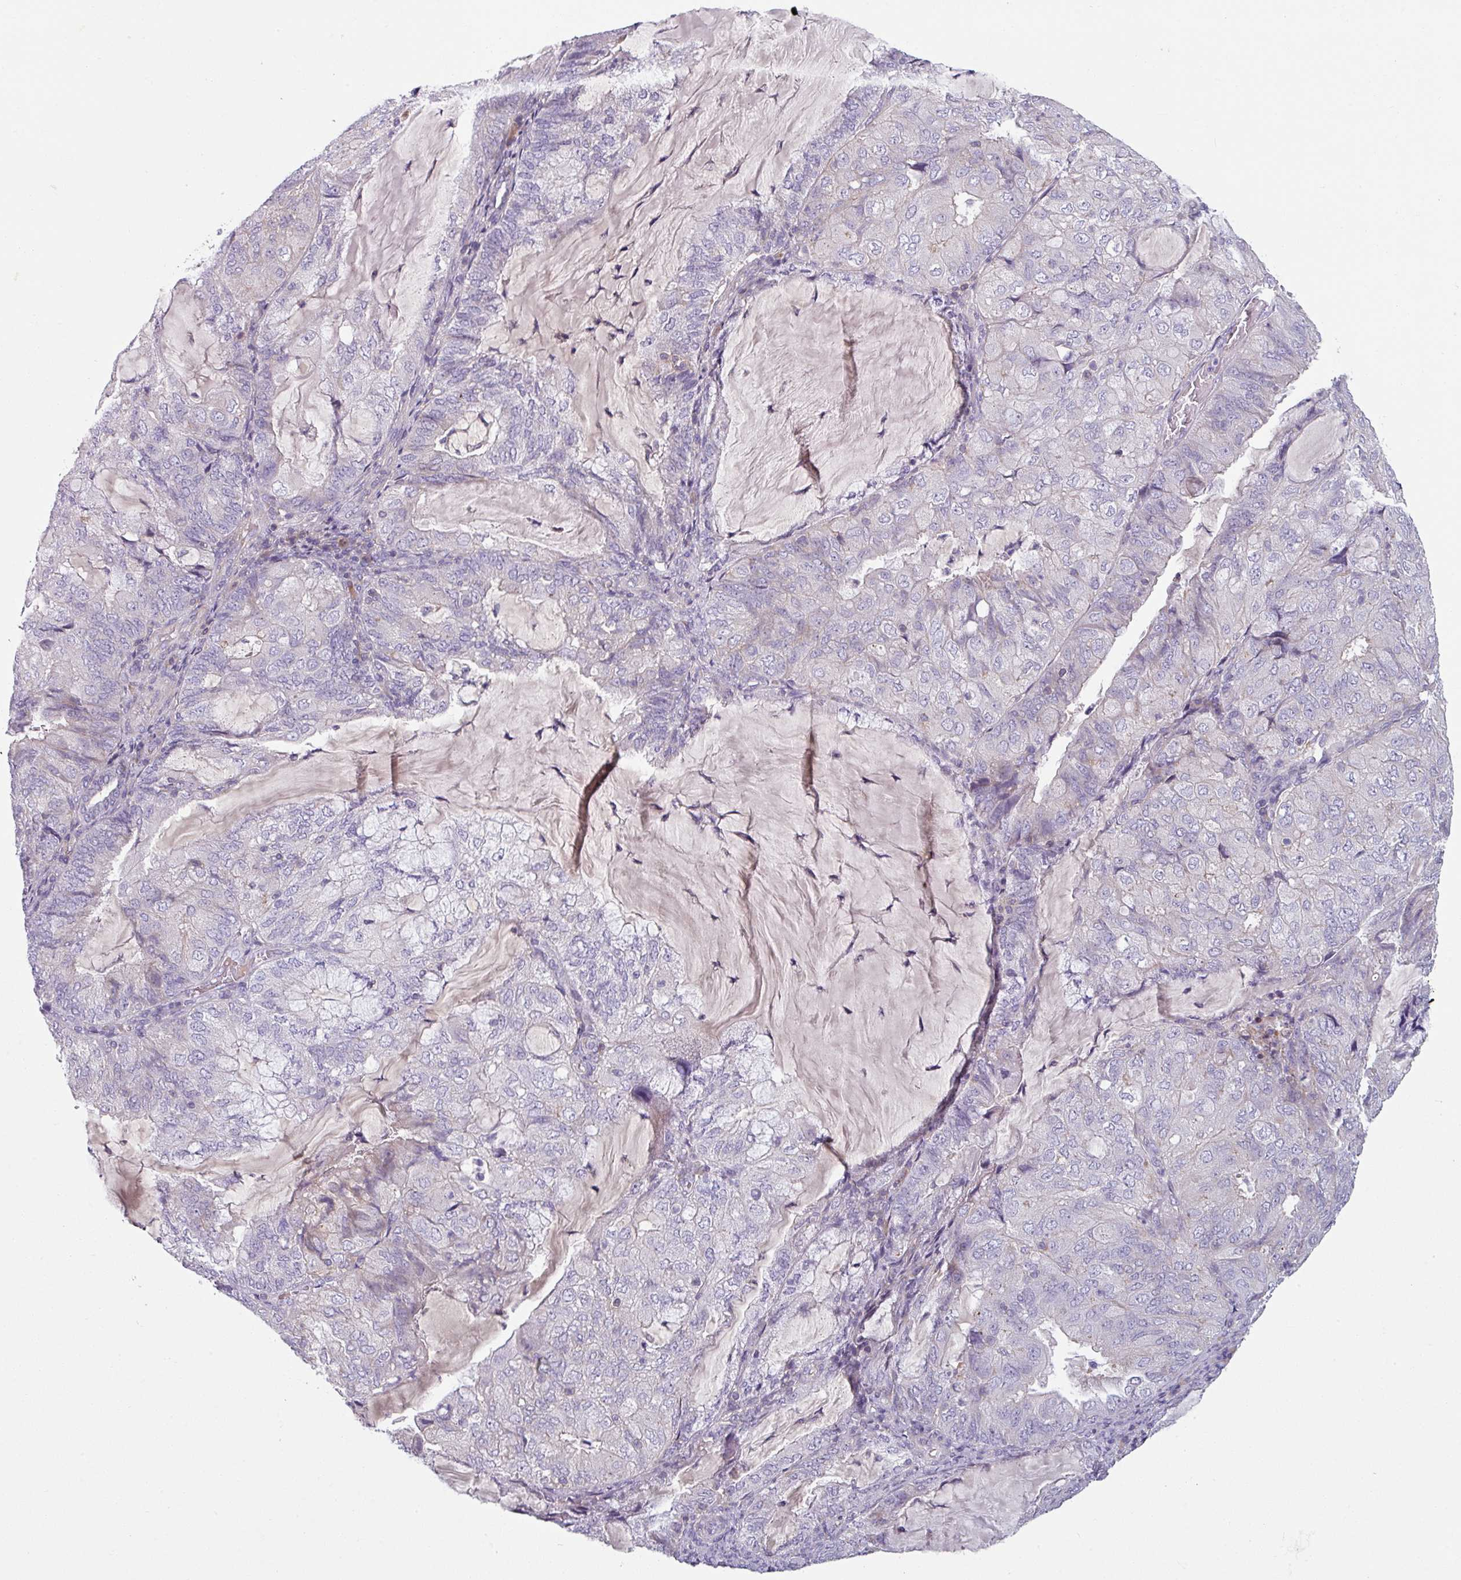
{"staining": {"intensity": "negative", "quantity": "none", "location": "none"}, "tissue": "endometrial cancer", "cell_type": "Tumor cells", "image_type": "cancer", "snomed": [{"axis": "morphology", "description": "Adenocarcinoma, NOS"}, {"axis": "topography", "description": "Endometrium"}], "caption": "Histopathology image shows no protein expression in tumor cells of endometrial cancer (adenocarcinoma) tissue.", "gene": "TMEM132A", "patient": {"sex": "female", "age": 81}}